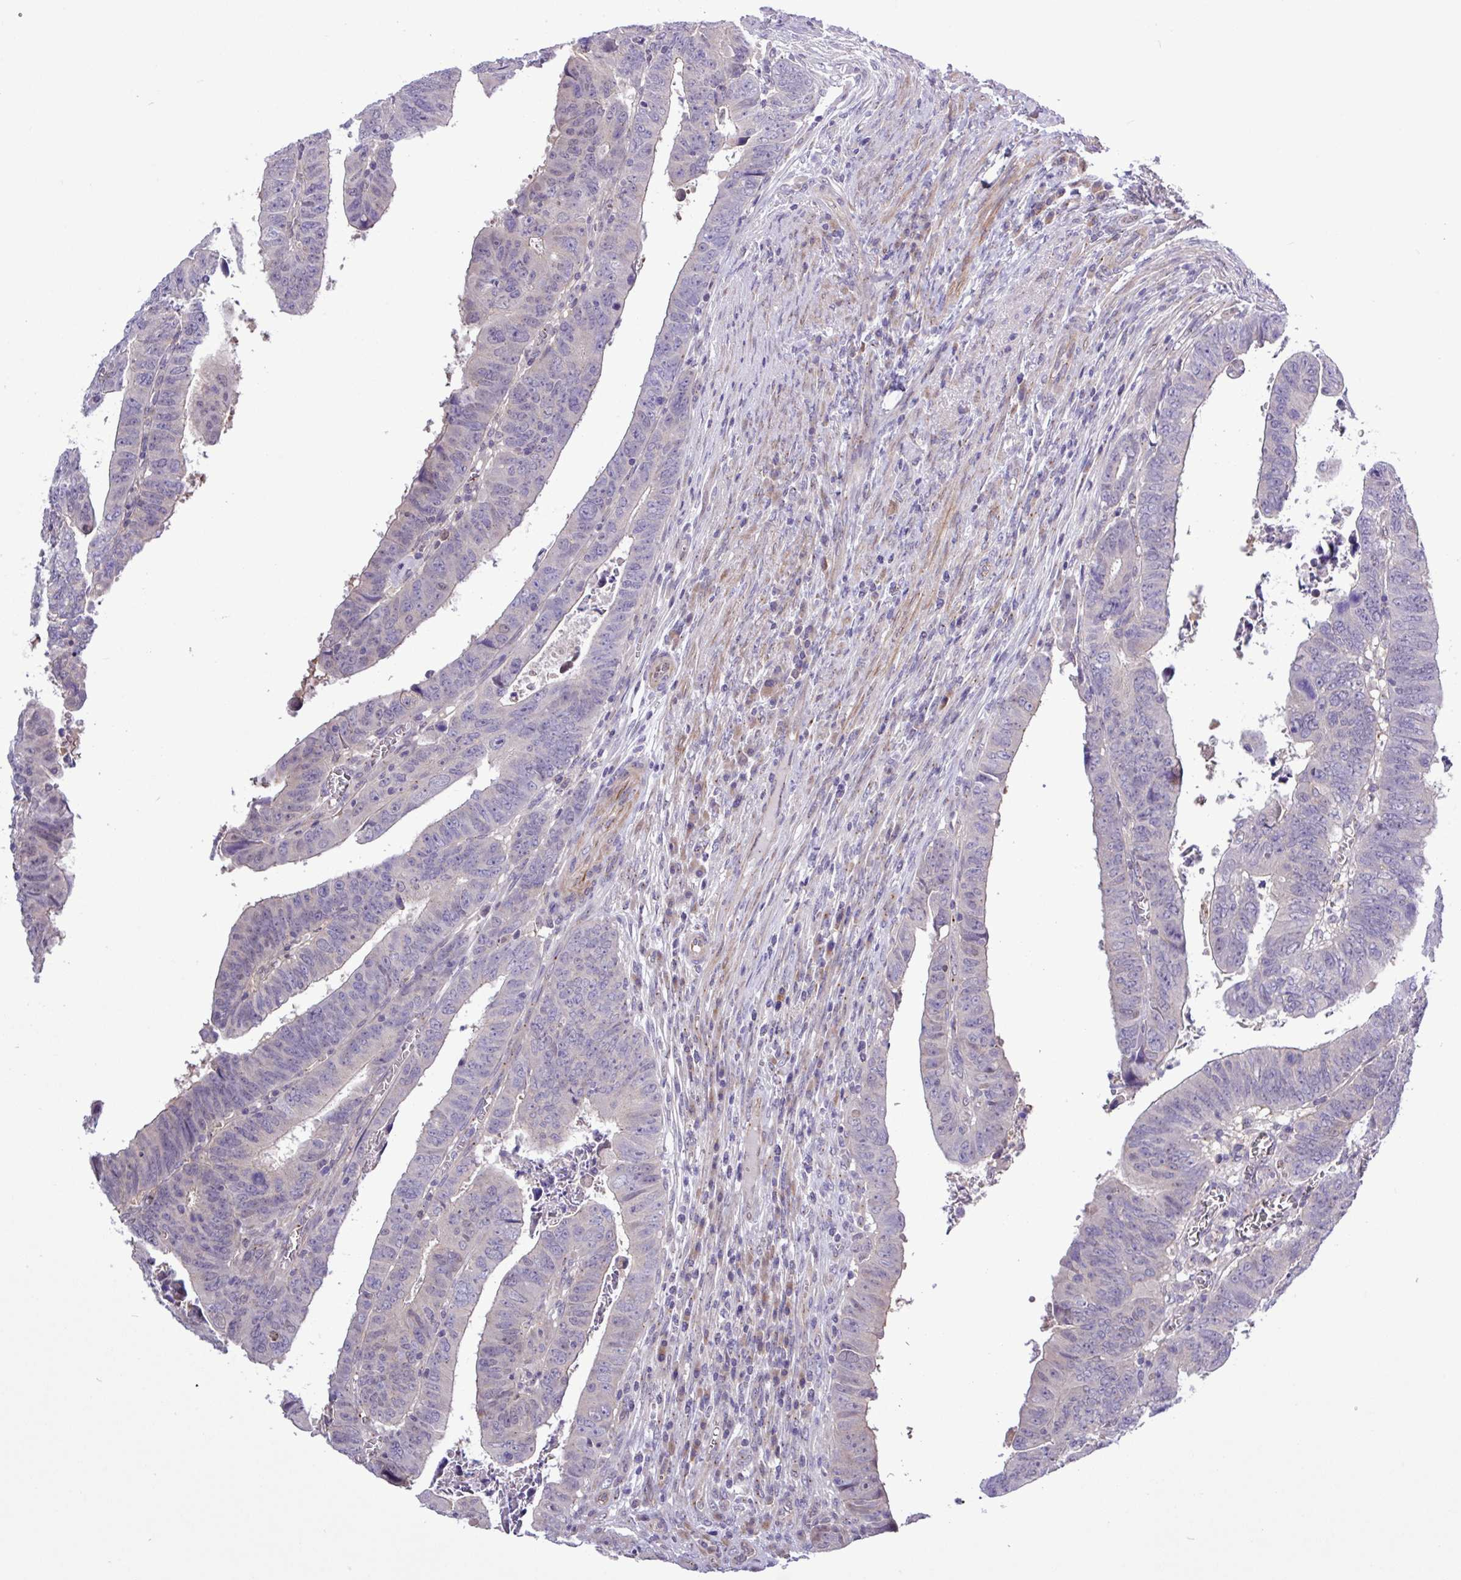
{"staining": {"intensity": "negative", "quantity": "none", "location": "none"}, "tissue": "colorectal cancer", "cell_type": "Tumor cells", "image_type": "cancer", "snomed": [{"axis": "morphology", "description": "Normal tissue, NOS"}, {"axis": "morphology", "description": "Adenocarcinoma, NOS"}, {"axis": "topography", "description": "Rectum"}], "caption": "This photomicrograph is of colorectal adenocarcinoma stained with IHC to label a protein in brown with the nuclei are counter-stained blue. There is no expression in tumor cells. (Brightfield microscopy of DAB (3,3'-diaminobenzidine) IHC at high magnification).", "gene": "SPINK8", "patient": {"sex": "female", "age": 65}}